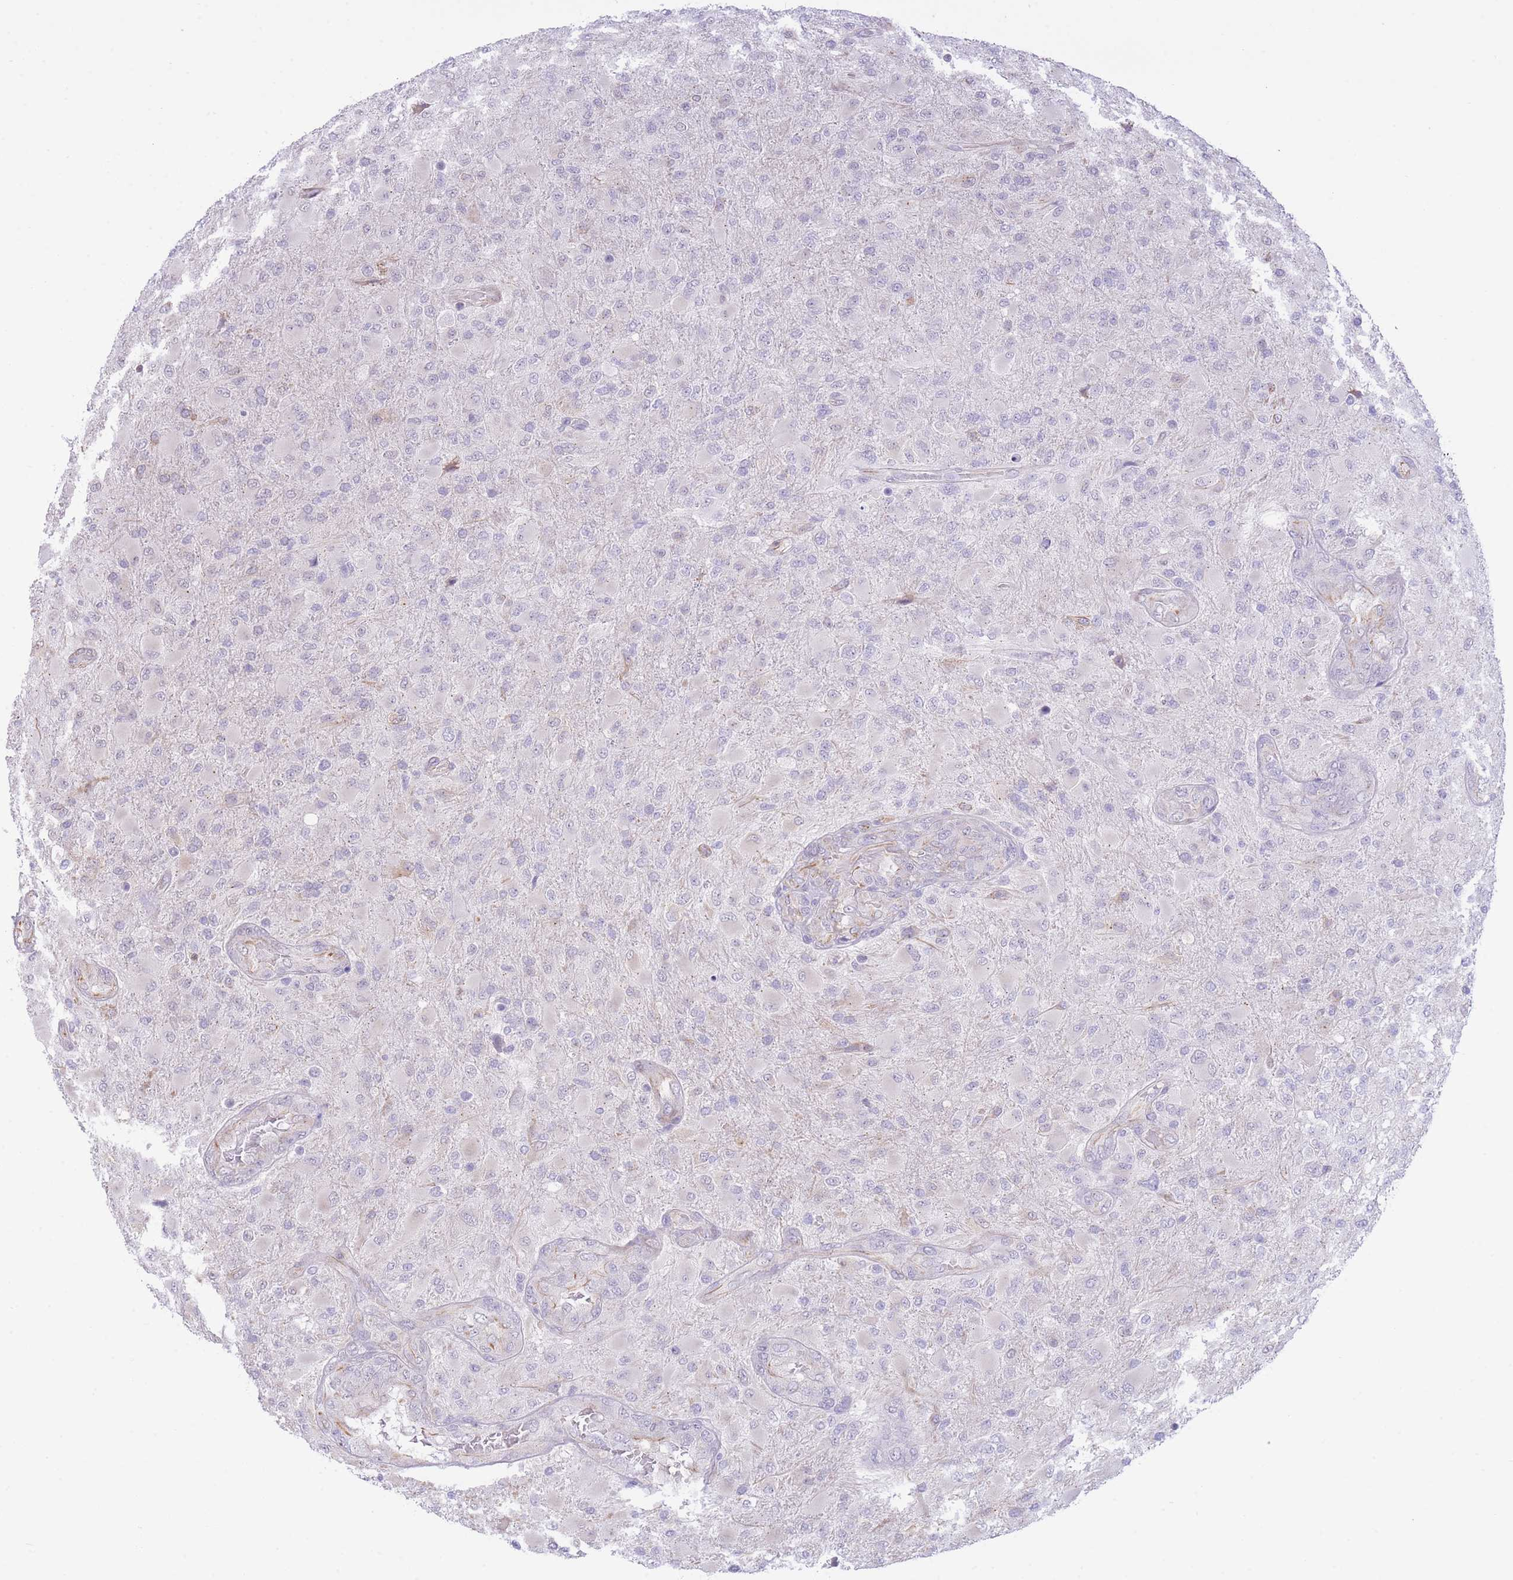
{"staining": {"intensity": "negative", "quantity": "none", "location": "none"}, "tissue": "glioma", "cell_type": "Tumor cells", "image_type": "cancer", "snomed": [{"axis": "morphology", "description": "Glioma, malignant, Low grade"}, {"axis": "topography", "description": "Brain"}], "caption": "A histopathology image of human malignant glioma (low-grade) is negative for staining in tumor cells.", "gene": "PSG8", "patient": {"sex": "male", "age": 65}}